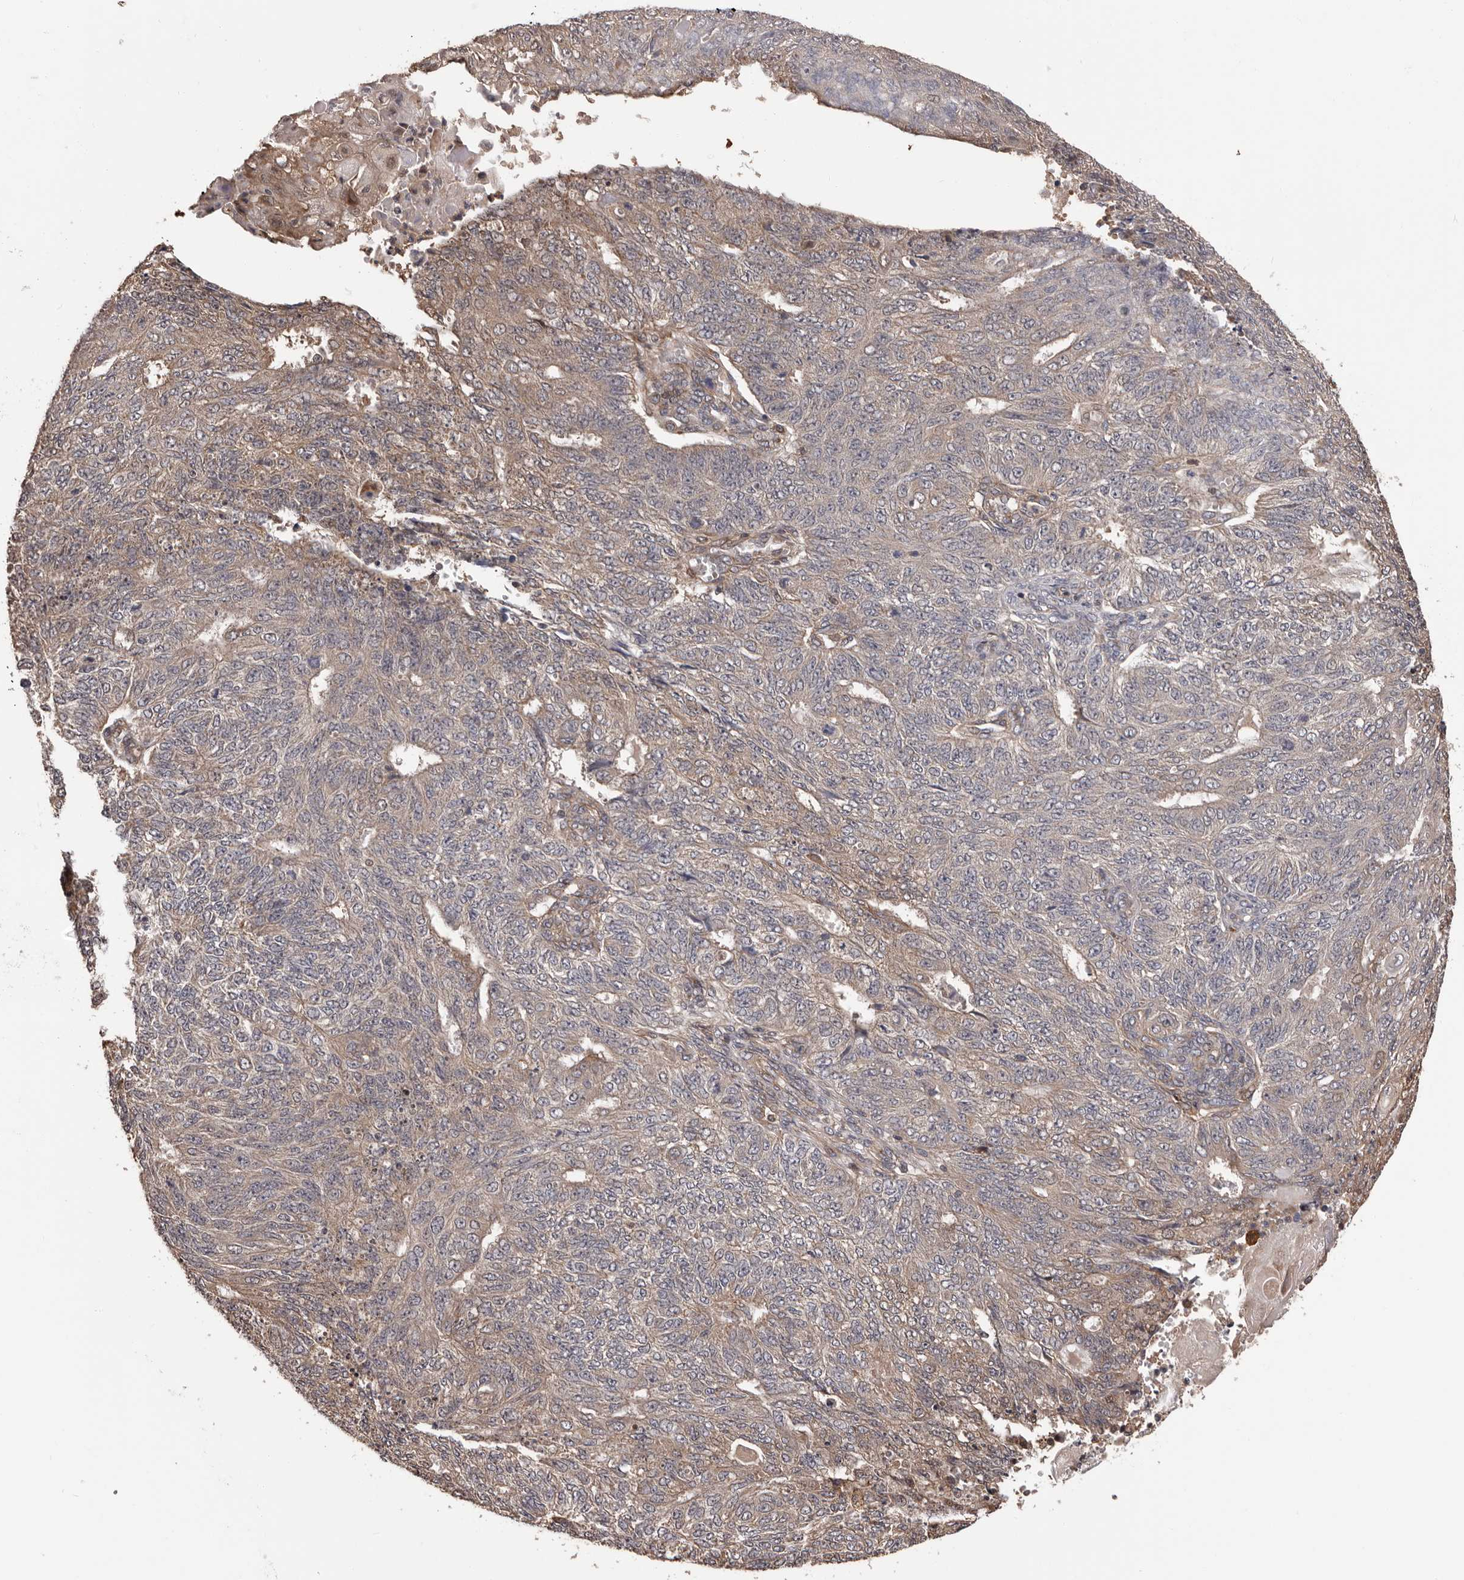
{"staining": {"intensity": "weak", "quantity": "25%-75%", "location": "cytoplasmic/membranous"}, "tissue": "endometrial cancer", "cell_type": "Tumor cells", "image_type": "cancer", "snomed": [{"axis": "morphology", "description": "Adenocarcinoma, NOS"}, {"axis": "topography", "description": "Endometrium"}], "caption": "This image reveals IHC staining of human endometrial adenocarcinoma, with low weak cytoplasmic/membranous staining in about 25%-75% of tumor cells.", "gene": "ADAMTS2", "patient": {"sex": "female", "age": 32}}